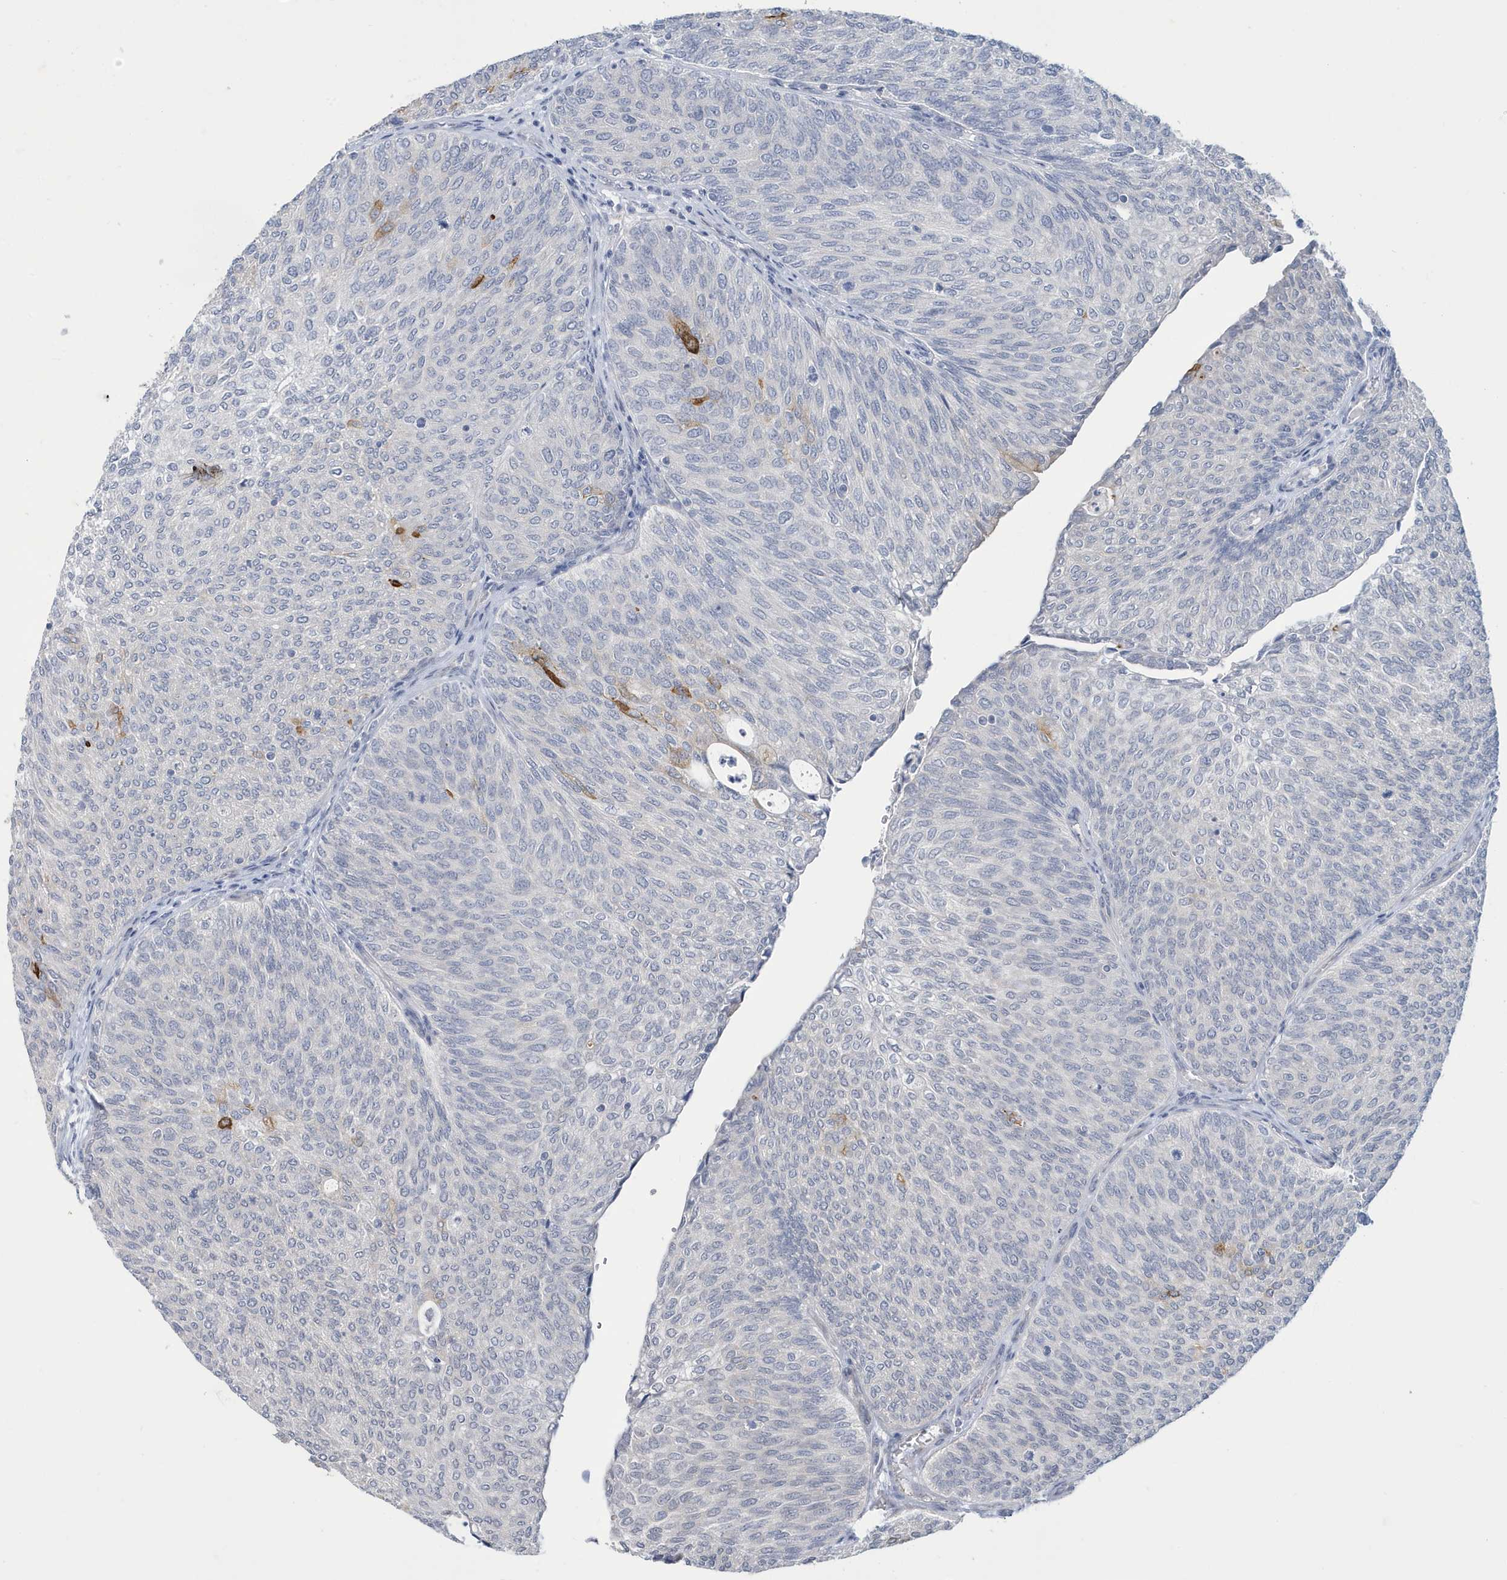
{"staining": {"intensity": "strong", "quantity": "<25%", "location": "cytoplasmic/membranous"}, "tissue": "urothelial cancer", "cell_type": "Tumor cells", "image_type": "cancer", "snomed": [{"axis": "morphology", "description": "Urothelial carcinoma, Low grade"}, {"axis": "topography", "description": "Urinary bladder"}], "caption": "The photomicrograph shows a brown stain indicating the presence of a protein in the cytoplasmic/membranous of tumor cells in urothelial carcinoma (low-grade). The protein is stained brown, and the nuclei are stained in blue (DAB (3,3'-diaminobenzidine) IHC with brightfield microscopy, high magnification).", "gene": "ZNF654", "patient": {"sex": "female", "age": 79}}